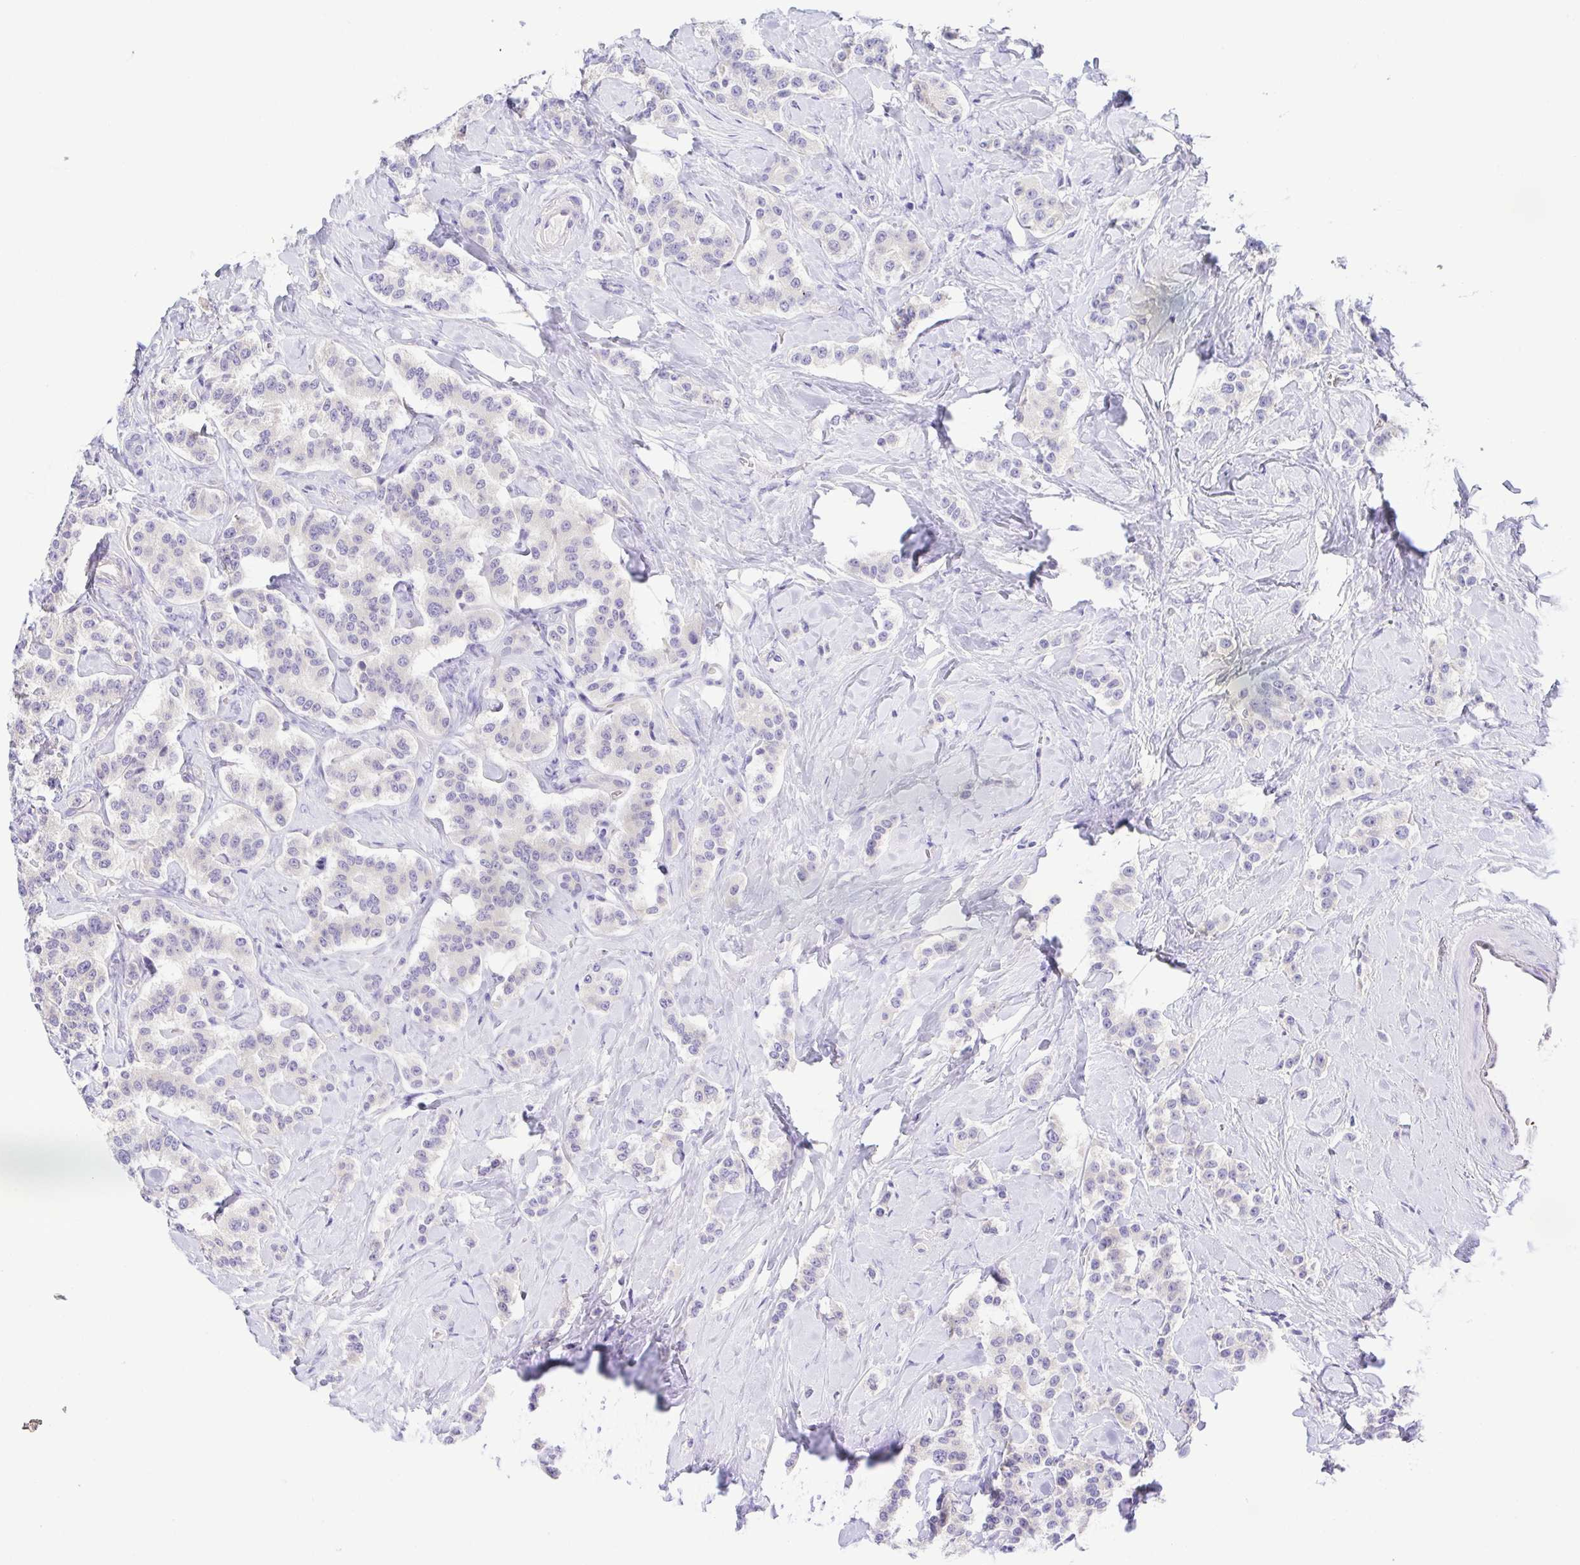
{"staining": {"intensity": "negative", "quantity": "none", "location": "none"}, "tissue": "carcinoid", "cell_type": "Tumor cells", "image_type": "cancer", "snomed": [{"axis": "morphology", "description": "Normal tissue, NOS"}, {"axis": "morphology", "description": "Carcinoid, malignant, NOS"}, {"axis": "topography", "description": "Pancreas"}], "caption": "Immunohistochemical staining of human carcinoid (malignant) displays no significant expression in tumor cells. (Stains: DAB immunohistochemistry (IHC) with hematoxylin counter stain, Microscopy: brightfield microscopy at high magnification).", "gene": "EPB42", "patient": {"sex": "male", "age": 36}}